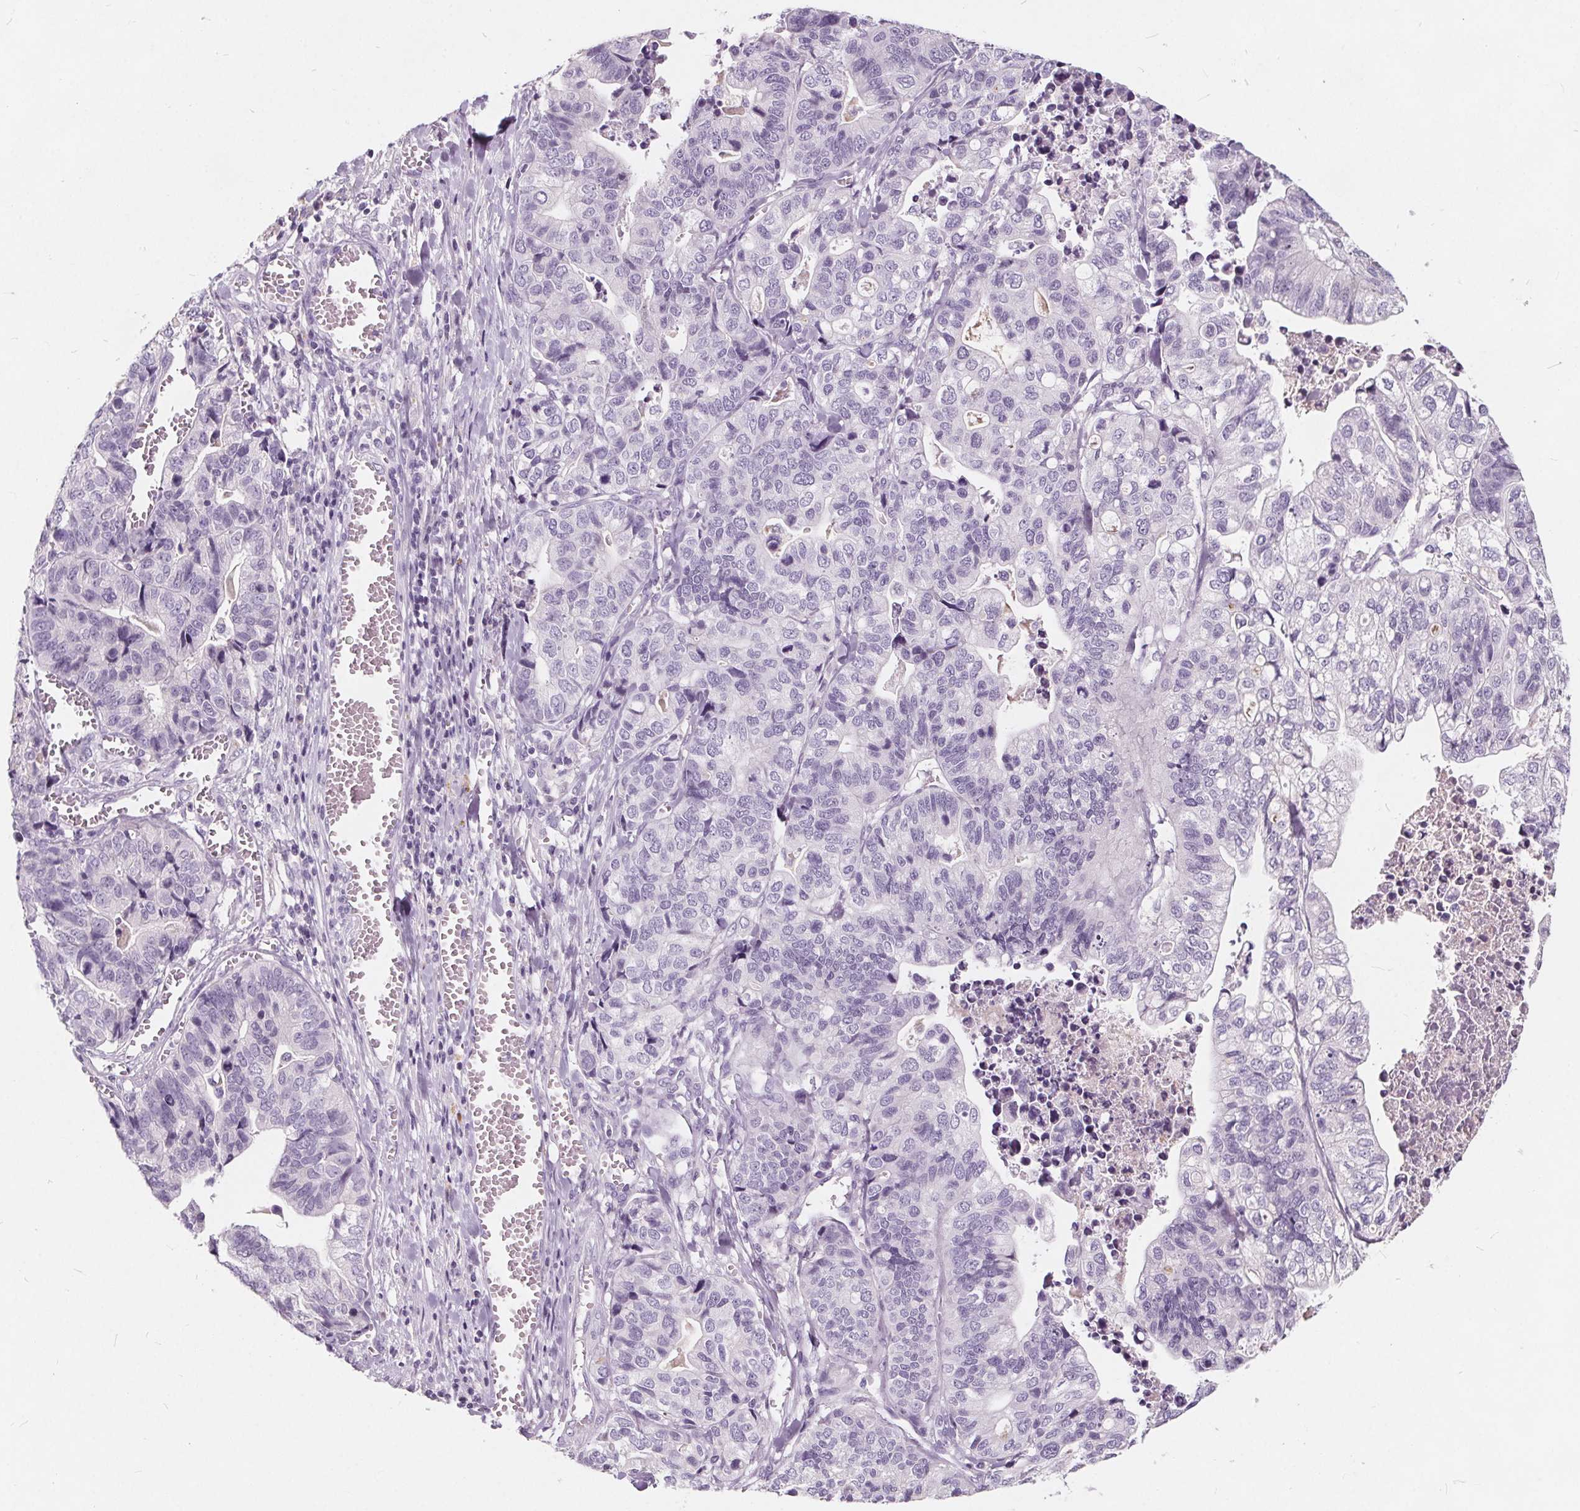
{"staining": {"intensity": "negative", "quantity": "none", "location": "none"}, "tissue": "stomach cancer", "cell_type": "Tumor cells", "image_type": "cancer", "snomed": [{"axis": "morphology", "description": "Adenocarcinoma, NOS"}, {"axis": "topography", "description": "Stomach, upper"}], "caption": "Histopathology image shows no significant protein staining in tumor cells of adenocarcinoma (stomach). (Immunohistochemistry, brightfield microscopy, high magnification).", "gene": "PLA2G2E", "patient": {"sex": "female", "age": 67}}